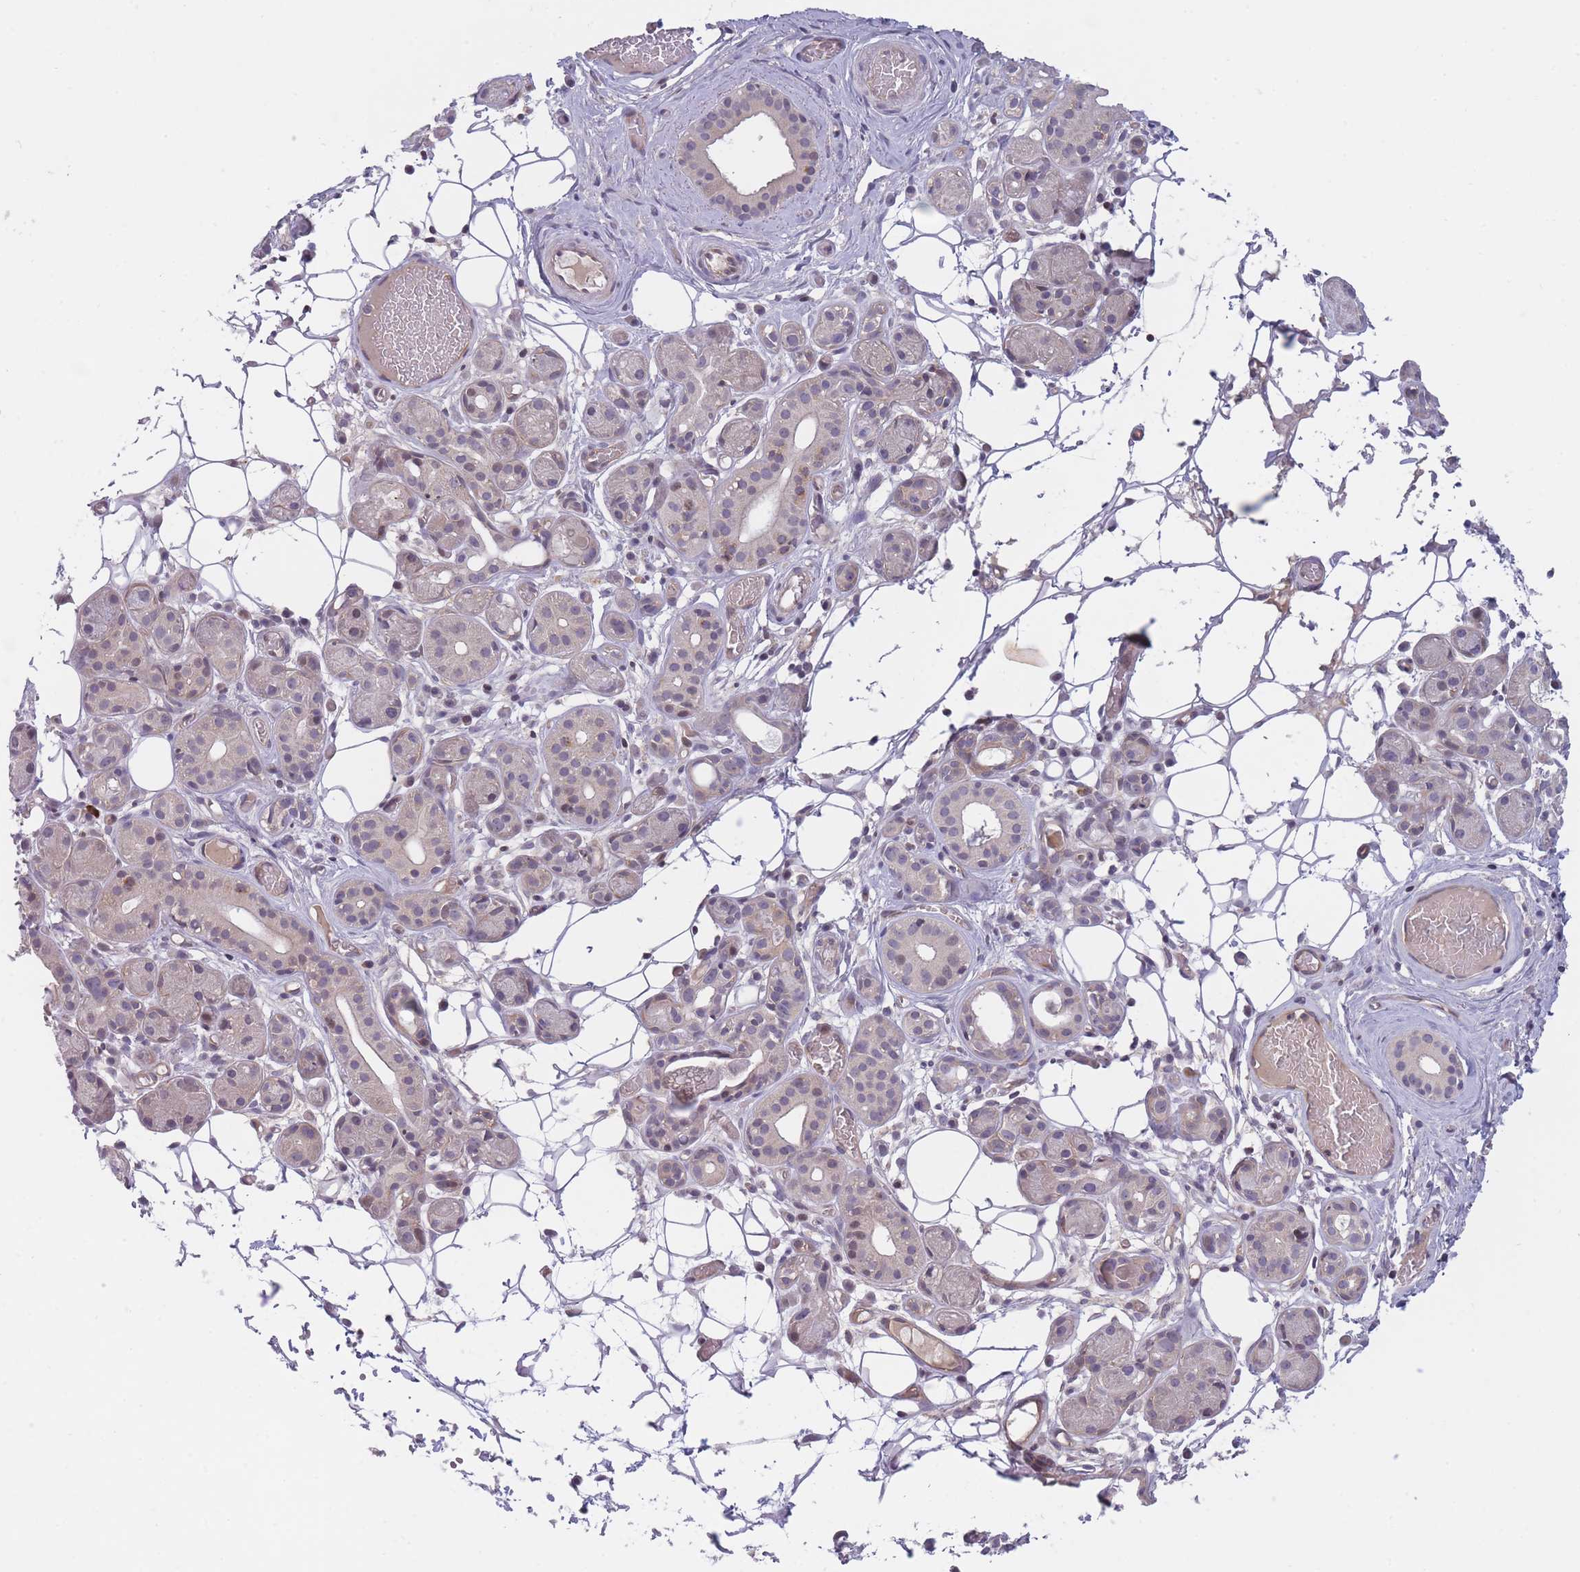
{"staining": {"intensity": "negative", "quantity": "none", "location": "none"}, "tissue": "salivary gland", "cell_type": "Glandular cells", "image_type": "normal", "snomed": [{"axis": "morphology", "description": "Normal tissue, NOS"}, {"axis": "topography", "description": "Salivary gland"}], "caption": "Immunohistochemistry micrograph of benign human salivary gland stained for a protein (brown), which reveals no staining in glandular cells.", "gene": "SLC35F5", "patient": {"sex": "male", "age": 82}}